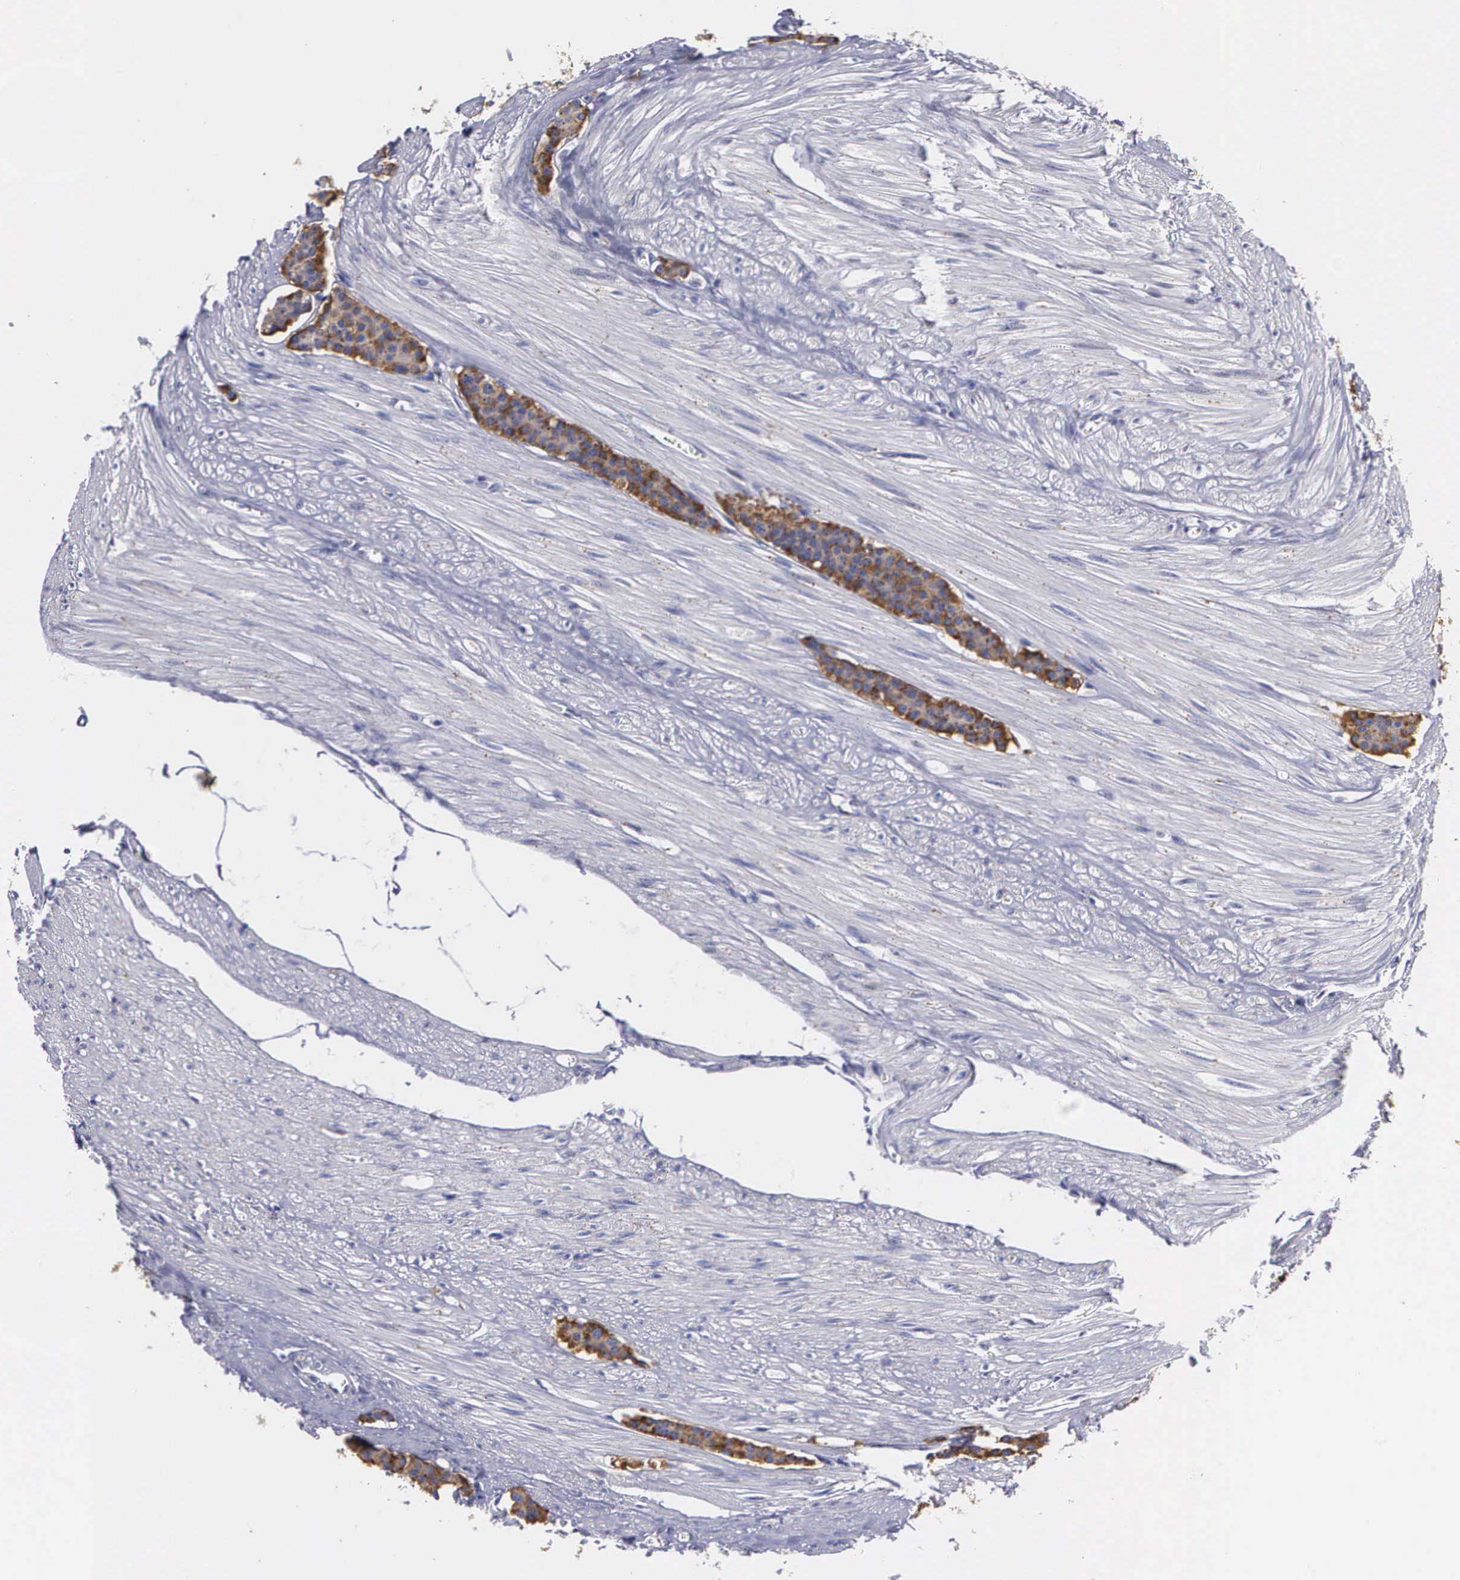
{"staining": {"intensity": "moderate", "quantity": ">75%", "location": "cytoplasmic/membranous"}, "tissue": "carcinoid", "cell_type": "Tumor cells", "image_type": "cancer", "snomed": [{"axis": "morphology", "description": "Carcinoid, malignant, NOS"}, {"axis": "topography", "description": "Small intestine"}], "caption": "The image displays immunohistochemical staining of carcinoid. There is moderate cytoplasmic/membranous positivity is appreciated in about >75% of tumor cells.", "gene": "CRELD2", "patient": {"sex": "male", "age": 60}}